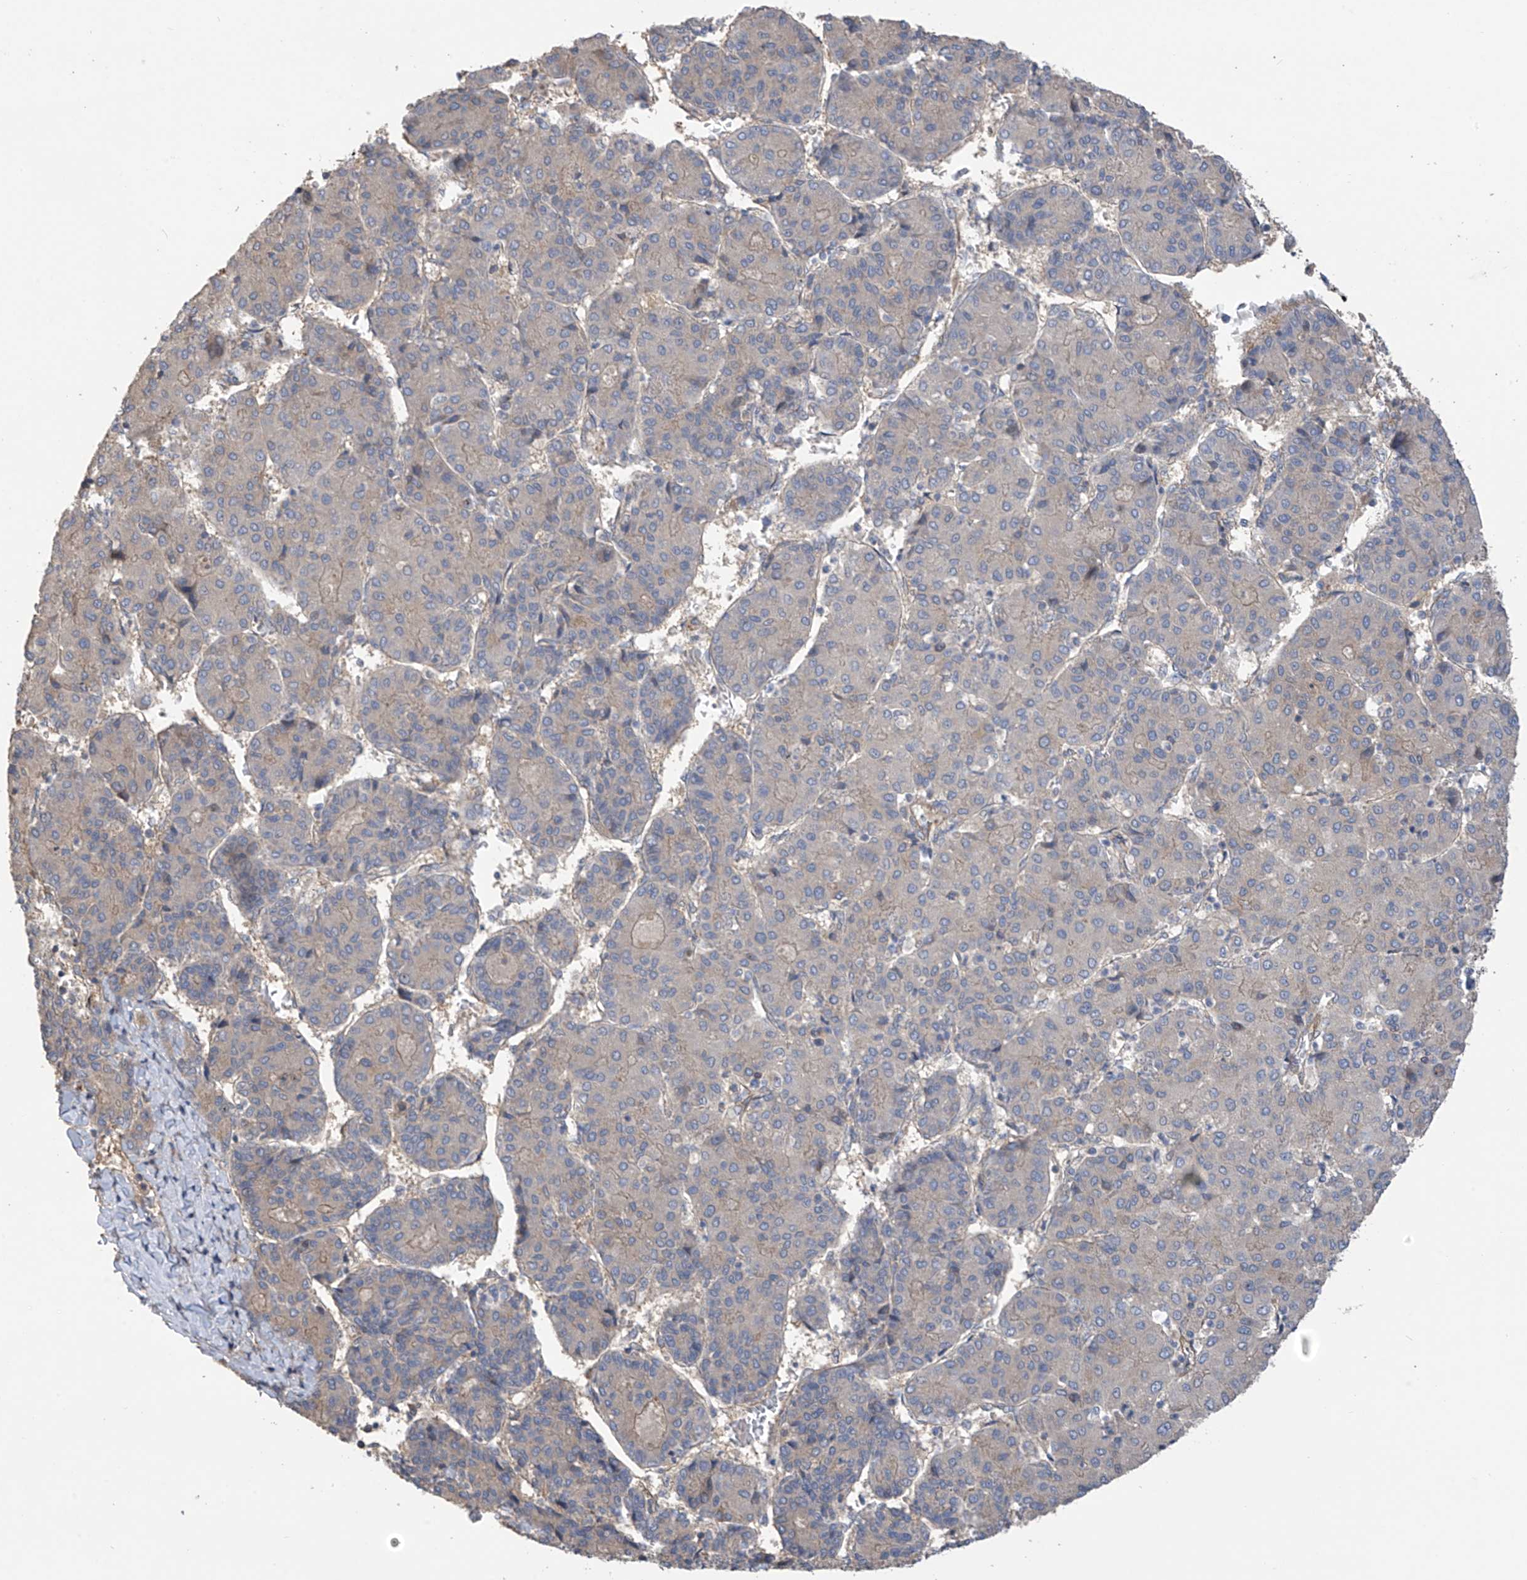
{"staining": {"intensity": "negative", "quantity": "none", "location": "none"}, "tissue": "liver cancer", "cell_type": "Tumor cells", "image_type": "cancer", "snomed": [{"axis": "morphology", "description": "Carcinoma, Hepatocellular, NOS"}, {"axis": "topography", "description": "Liver"}], "caption": "DAB immunohistochemical staining of liver cancer (hepatocellular carcinoma) shows no significant staining in tumor cells.", "gene": "PHACTR4", "patient": {"sex": "male", "age": 65}}